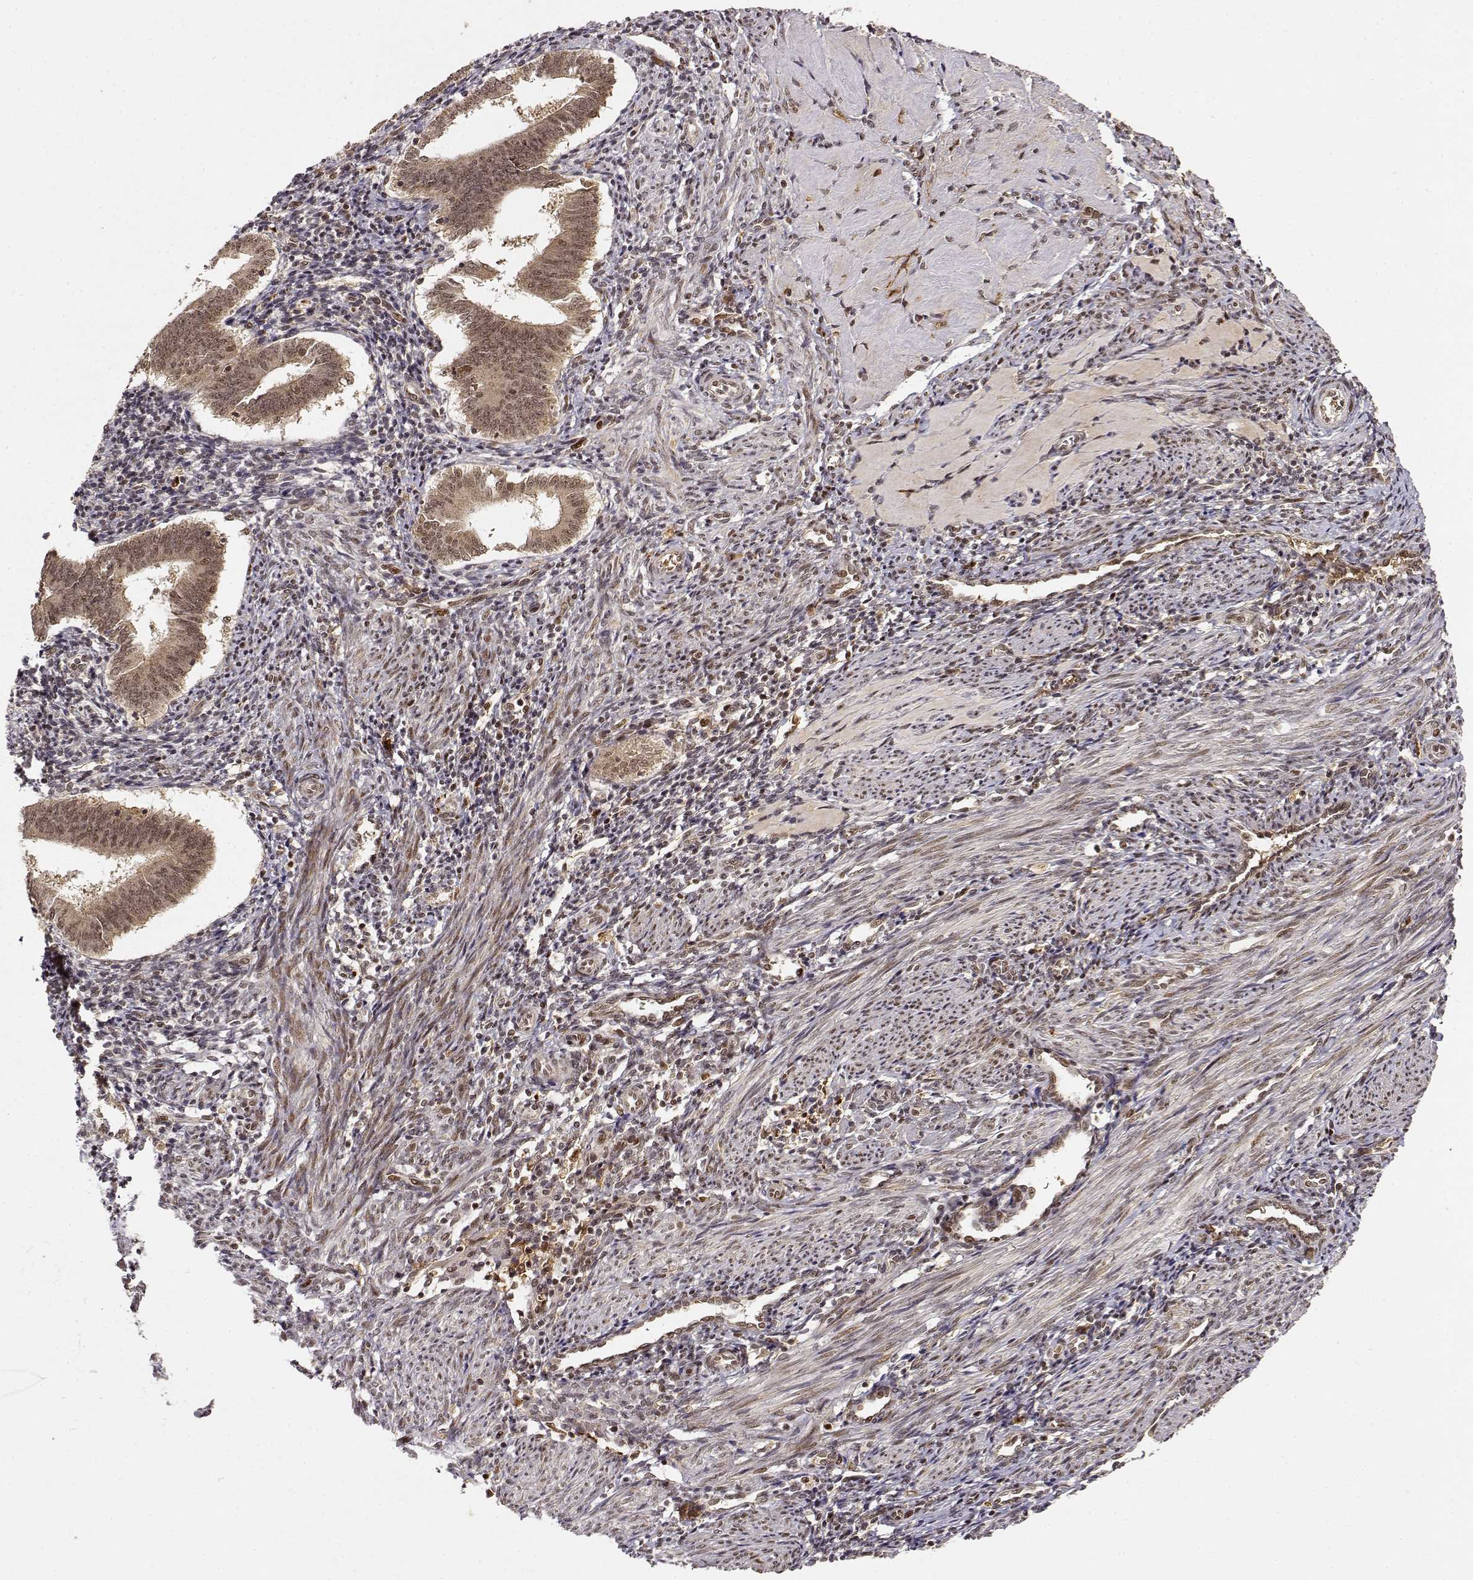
{"staining": {"intensity": "weak", "quantity": "<25%", "location": "nuclear"}, "tissue": "endometrium", "cell_type": "Cells in endometrial stroma", "image_type": "normal", "snomed": [{"axis": "morphology", "description": "Normal tissue, NOS"}, {"axis": "topography", "description": "Endometrium"}], "caption": "Immunohistochemistry (IHC) micrograph of benign endometrium stained for a protein (brown), which shows no expression in cells in endometrial stroma. (Stains: DAB (3,3'-diaminobenzidine) immunohistochemistry (IHC) with hematoxylin counter stain, Microscopy: brightfield microscopy at high magnification).", "gene": "MAEA", "patient": {"sex": "female", "age": 25}}